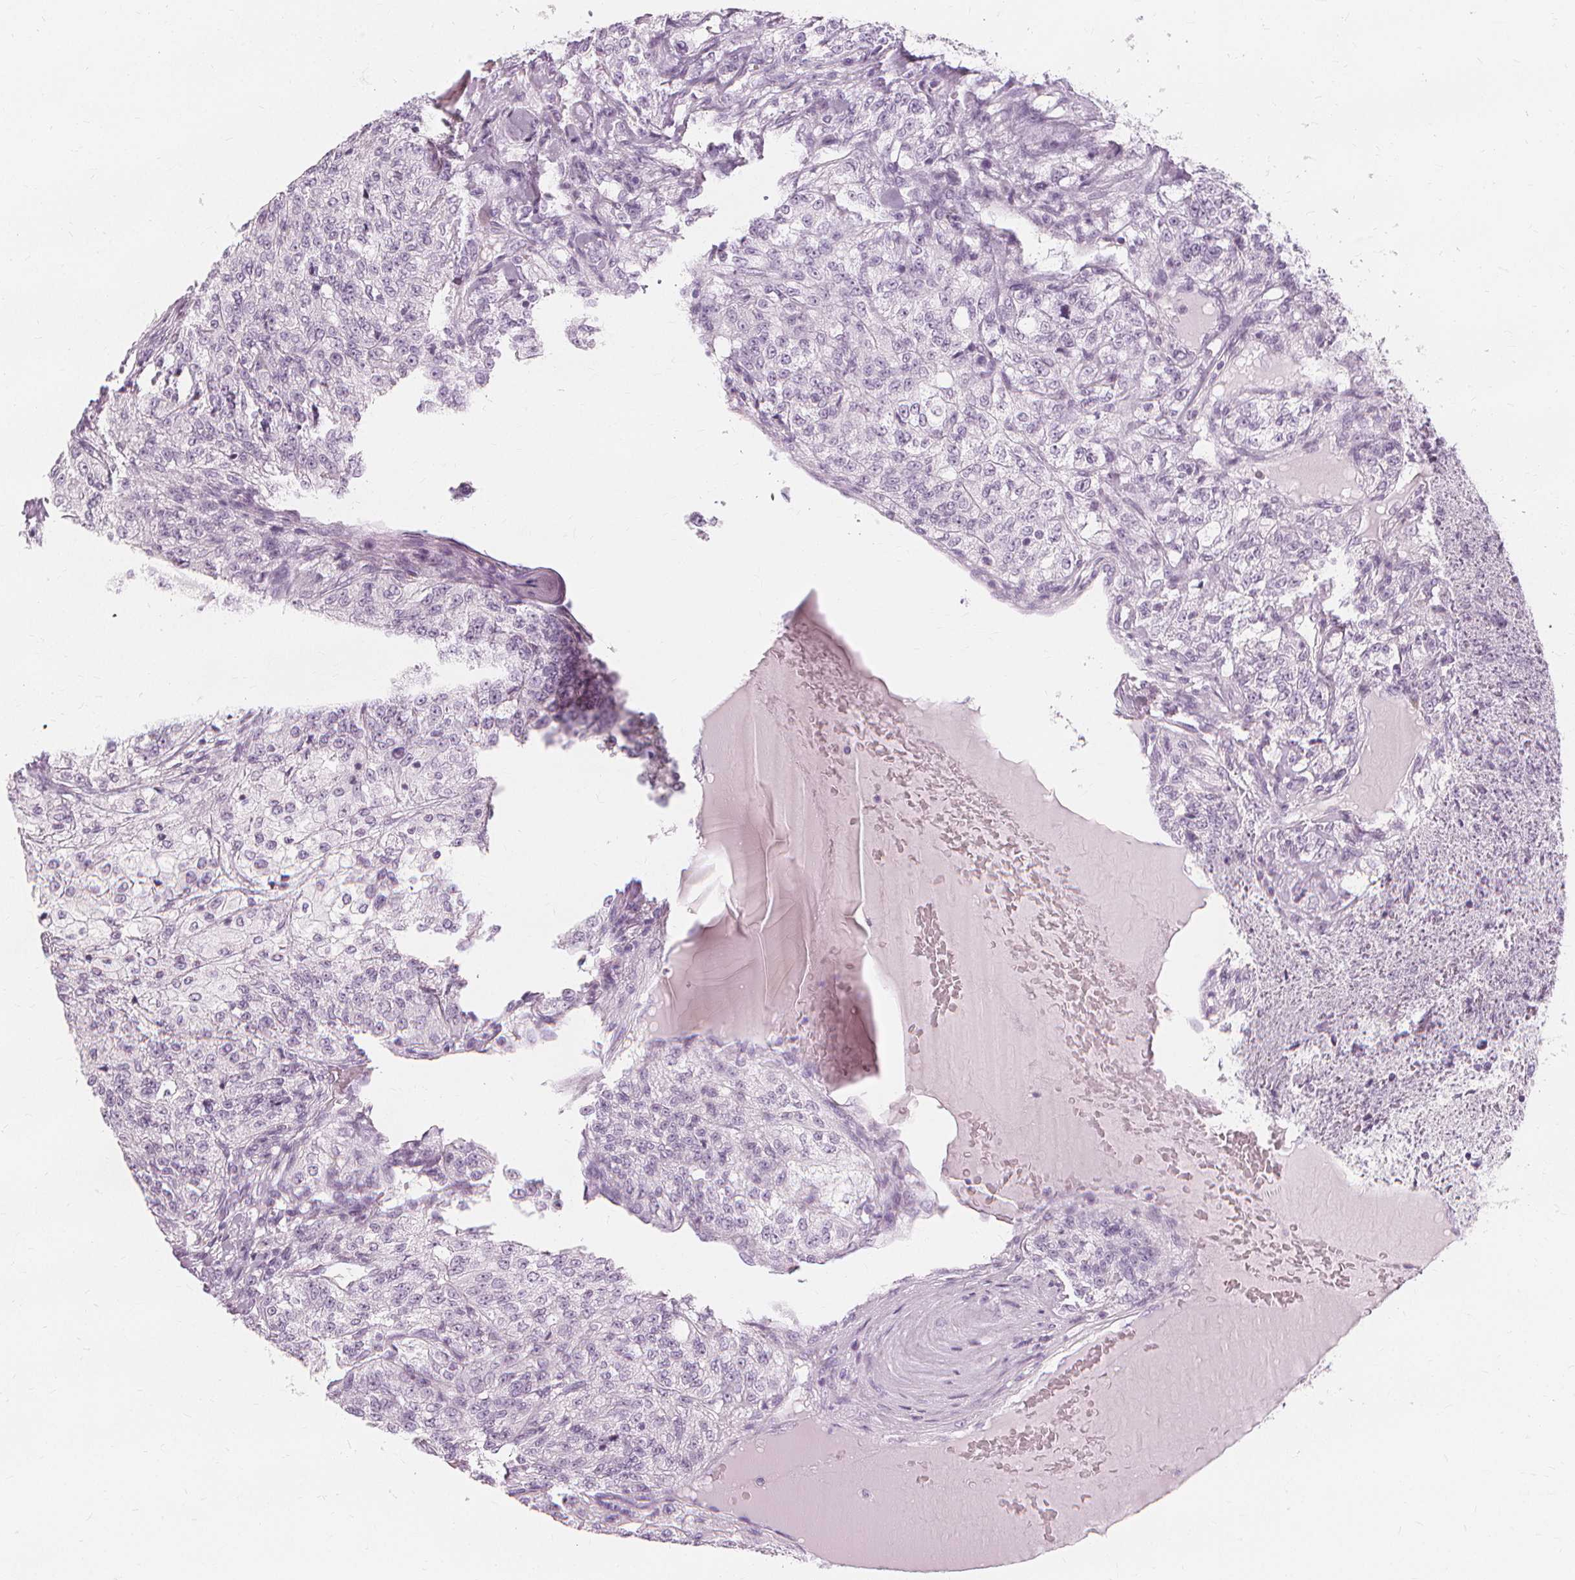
{"staining": {"intensity": "negative", "quantity": "none", "location": "none"}, "tissue": "renal cancer", "cell_type": "Tumor cells", "image_type": "cancer", "snomed": [{"axis": "morphology", "description": "Adenocarcinoma, NOS"}, {"axis": "topography", "description": "Kidney"}], "caption": "DAB immunohistochemical staining of renal adenocarcinoma displays no significant staining in tumor cells. (IHC, brightfield microscopy, high magnification).", "gene": "TFF1", "patient": {"sex": "female", "age": 63}}